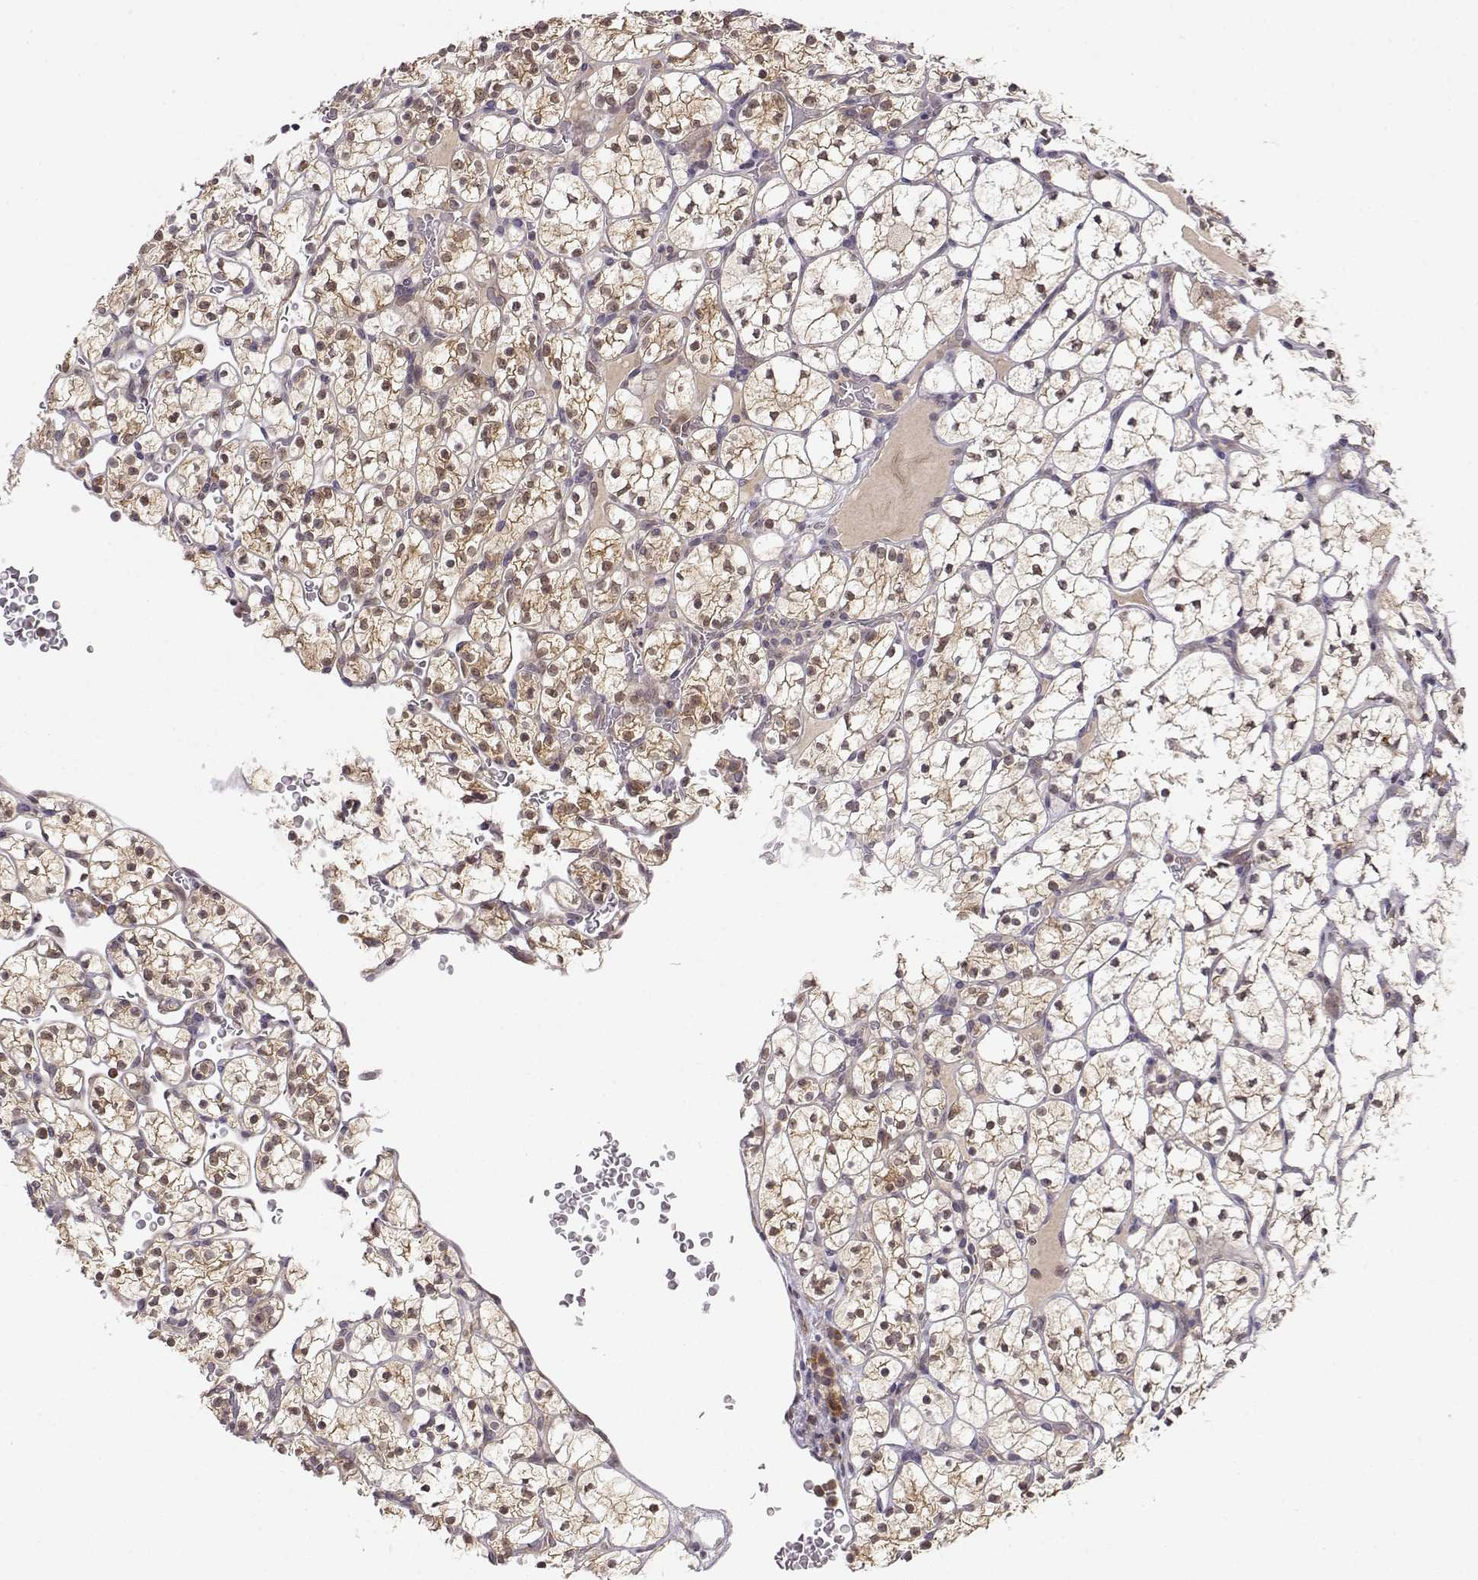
{"staining": {"intensity": "weak", "quantity": "25%-75%", "location": "cytoplasmic/membranous,nuclear"}, "tissue": "renal cancer", "cell_type": "Tumor cells", "image_type": "cancer", "snomed": [{"axis": "morphology", "description": "Adenocarcinoma, NOS"}, {"axis": "topography", "description": "Kidney"}], "caption": "An IHC photomicrograph of tumor tissue is shown. Protein staining in brown highlights weak cytoplasmic/membranous and nuclear positivity in renal cancer within tumor cells. (Brightfield microscopy of DAB IHC at high magnification).", "gene": "ERGIC2", "patient": {"sex": "female", "age": 89}}